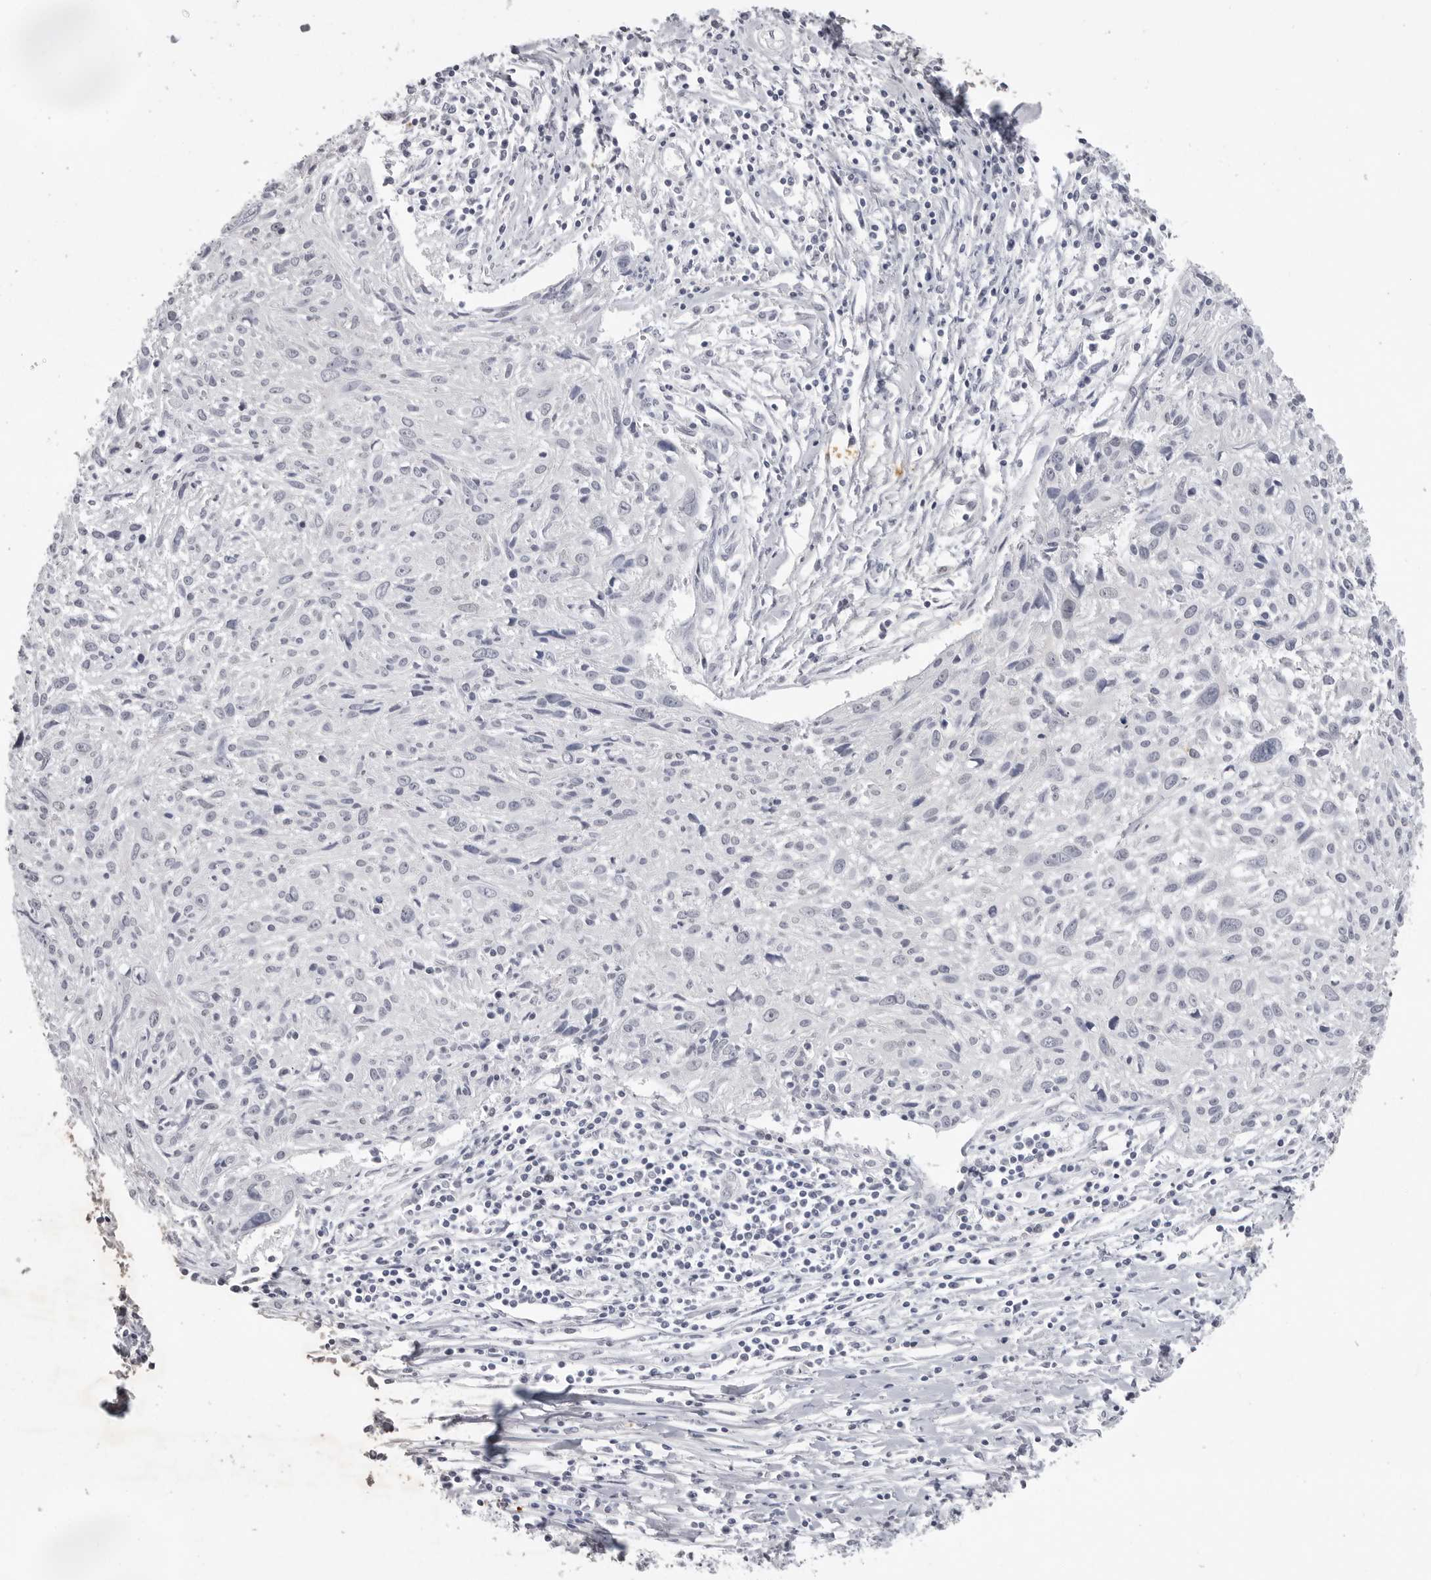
{"staining": {"intensity": "negative", "quantity": "none", "location": "none"}, "tissue": "cervical cancer", "cell_type": "Tumor cells", "image_type": "cancer", "snomed": [{"axis": "morphology", "description": "Squamous cell carcinoma, NOS"}, {"axis": "topography", "description": "Cervix"}], "caption": "A high-resolution photomicrograph shows immunohistochemistry (IHC) staining of cervical cancer (squamous cell carcinoma), which reveals no significant positivity in tumor cells. (DAB IHC, high magnification).", "gene": "RRM1", "patient": {"sex": "female", "age": 51}}